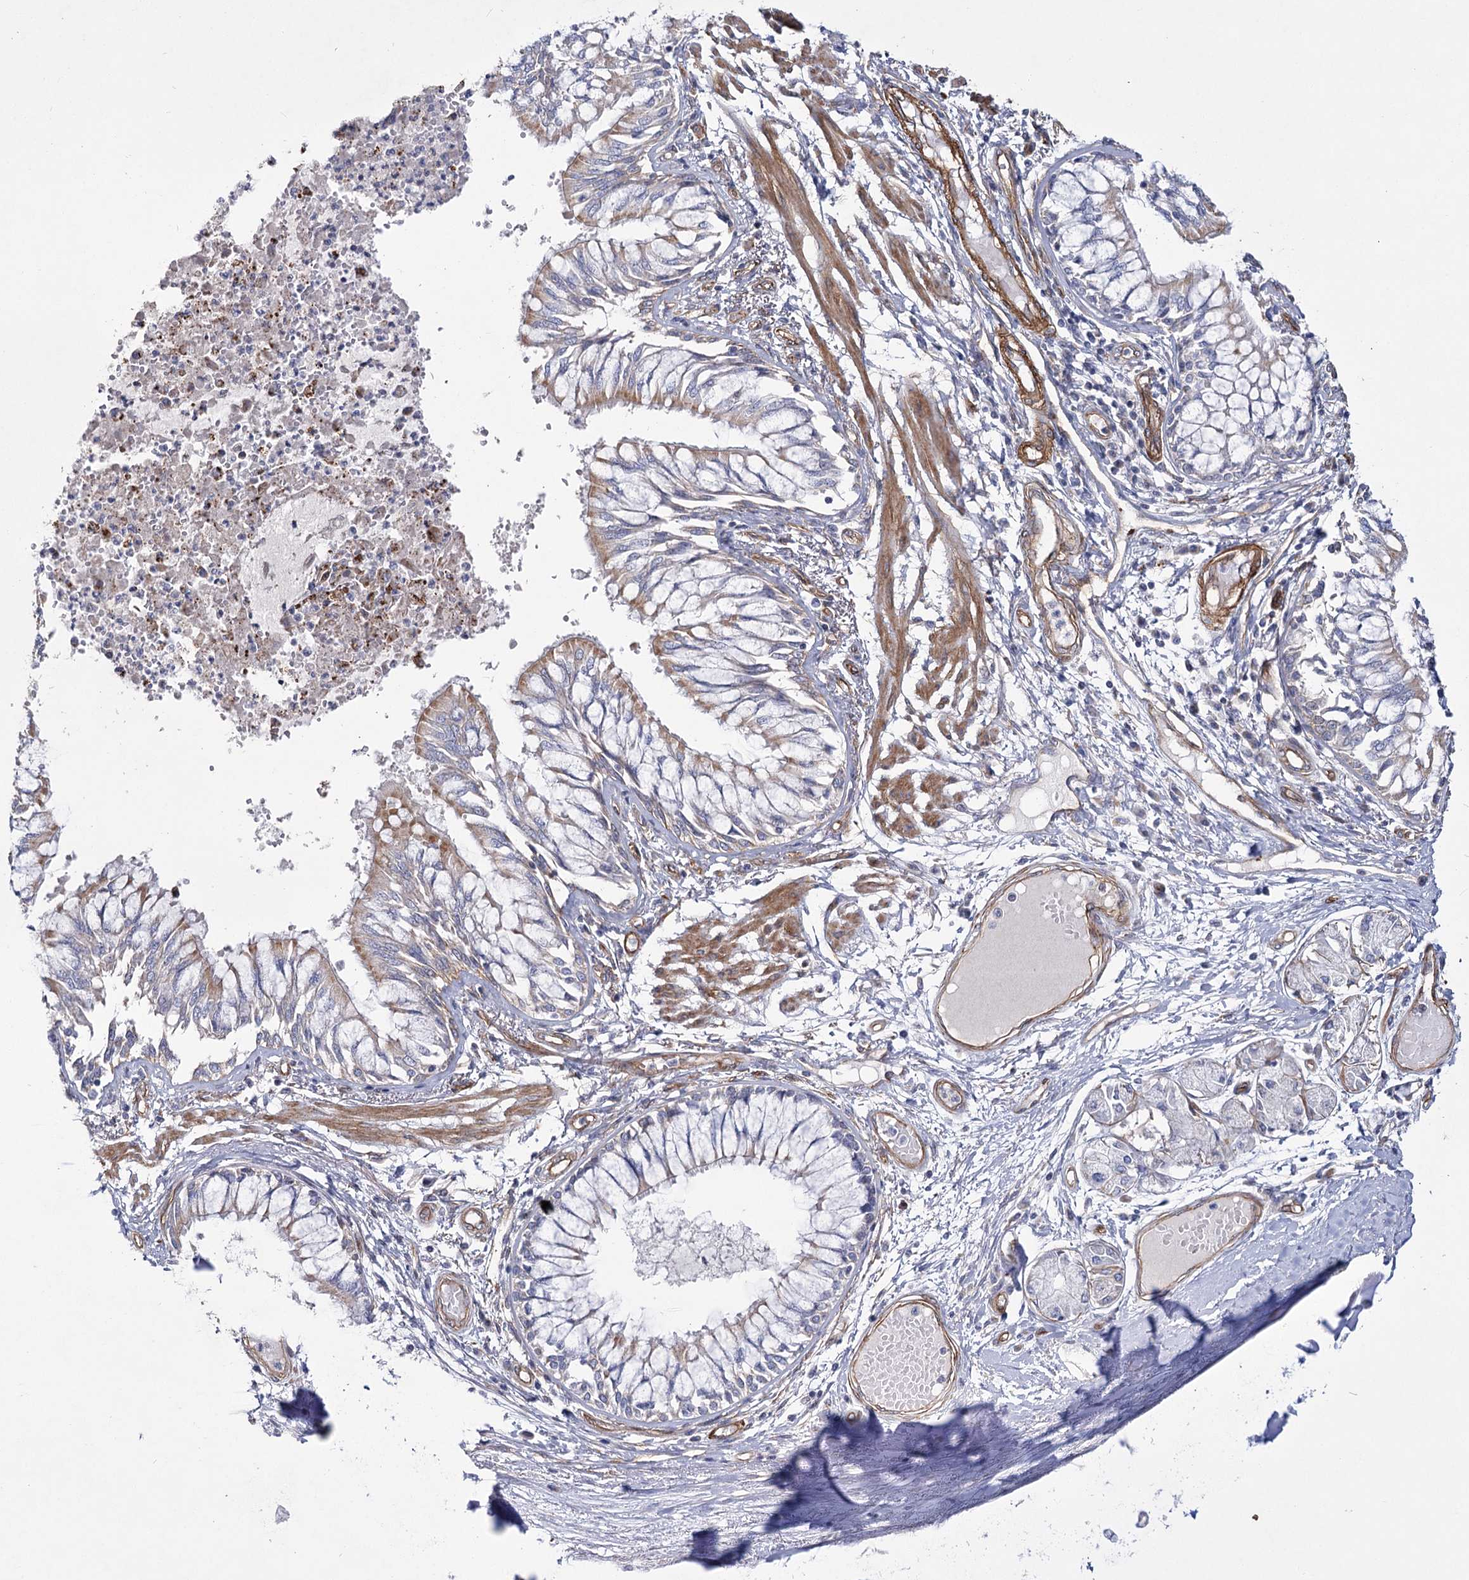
{"staining": {"intensity": "moderate", "quantity": "25%-75%", "location": "cytoplasmic/membranous"}, "tissue": "bronchus", "cell_type": "Respiratory epithelial cells", "image_type": "normal", "snomed": [{"axis": "morphology", "description": "Normal tissue, NOS"}, {"axis": "topography", "description": "Cartilage tissue"}, {"axis": "topography", "description": "Bronchus"}, {"axis": "topography", "description": "Lung"}], "caption": "A photomicrograph of human bronchus stained for a protein reveals moderate cytoplasmic/membranous brown staining in respiratory epithelial cells.", "gene": "TMEM164", "patient": {"sex": "female", "age": 49}}